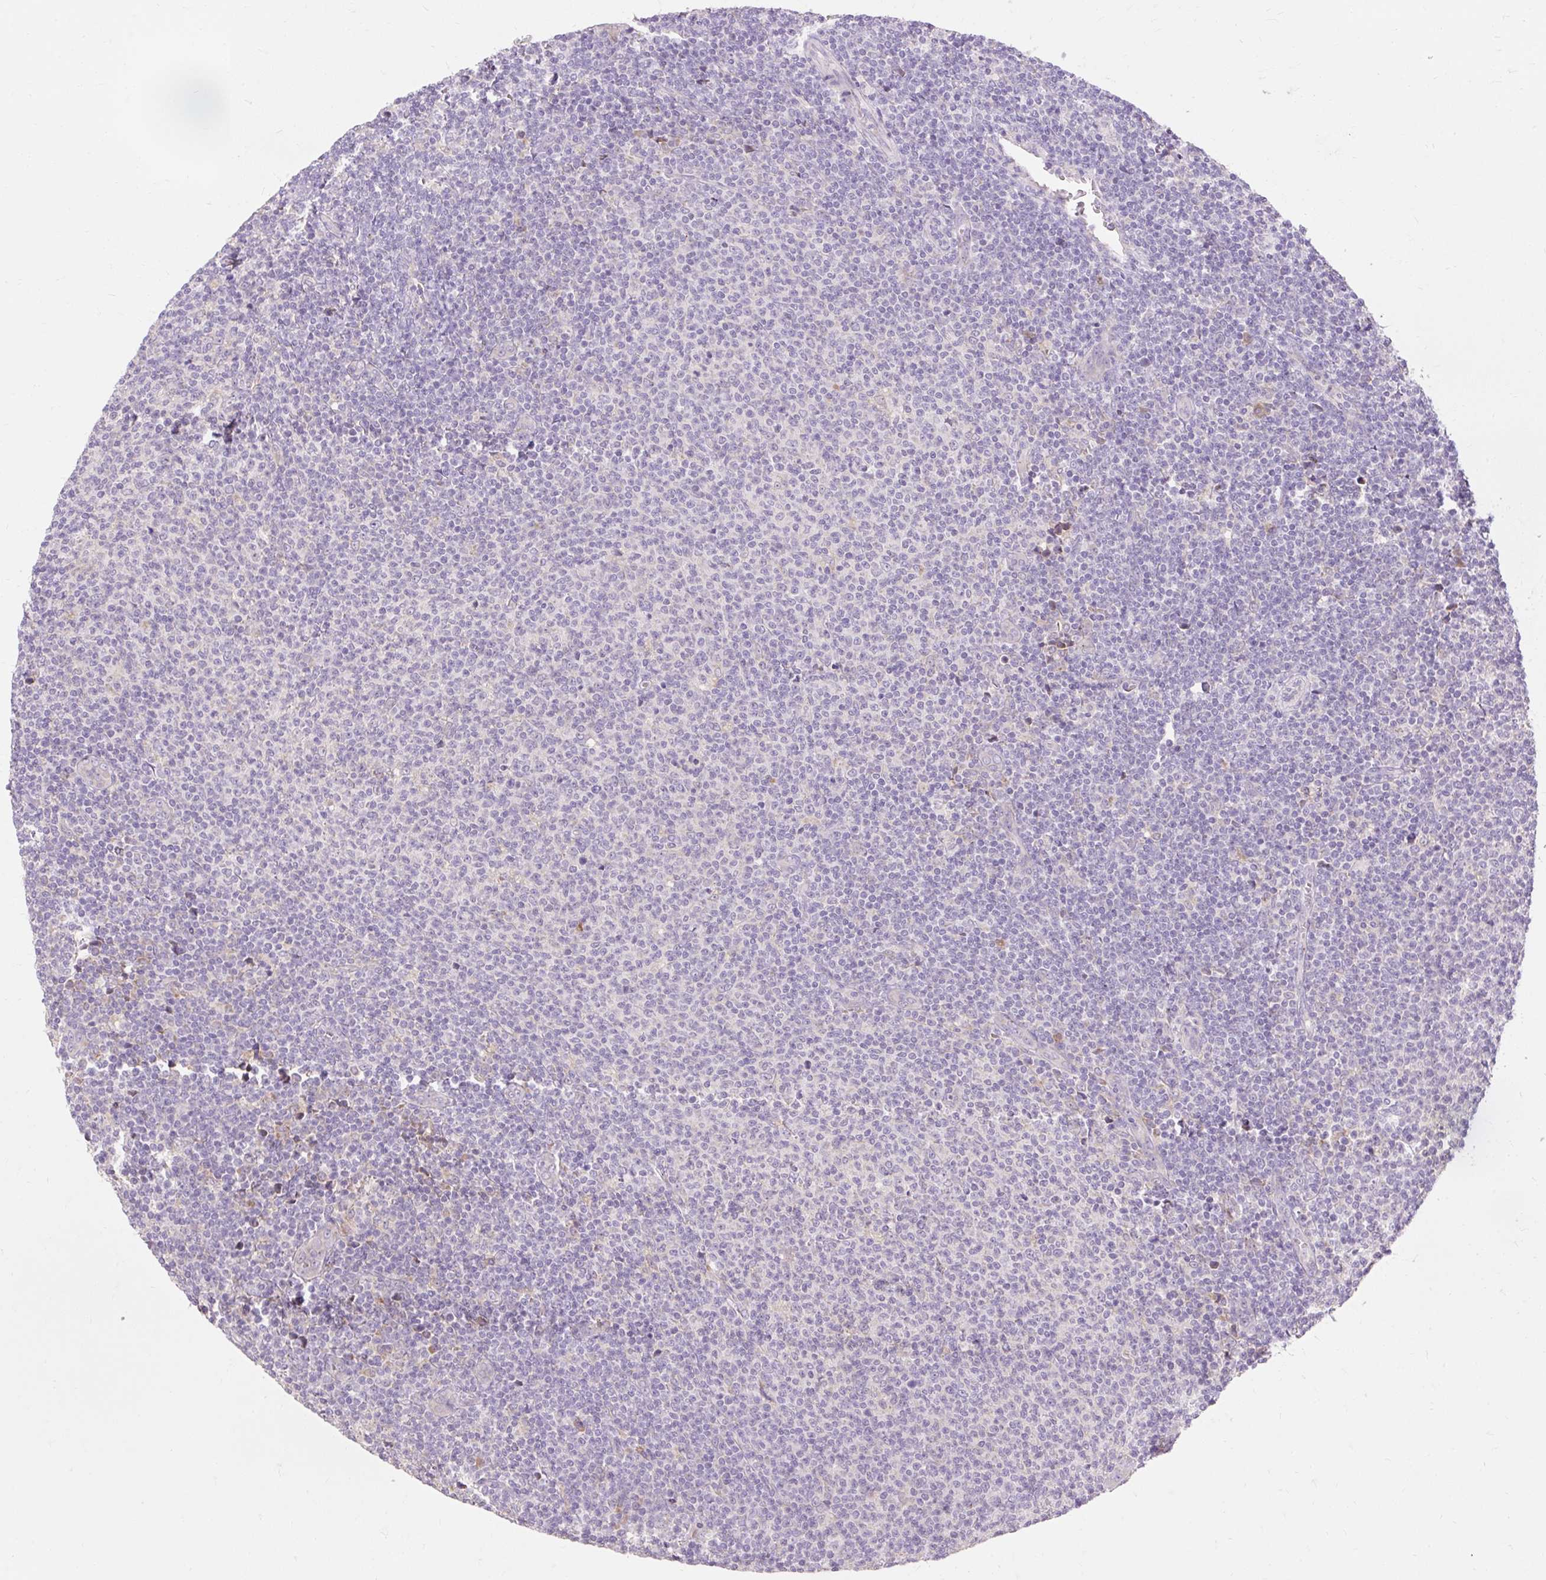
{"staining": {"intensity": "negative", "quantity": "none", "location": "none"}, "tissue": "lymphoma", "cell_type": "Tumor cells", "image_type": "cancer", "snomed": [{"axis": "morphology", "description": "Malignant lymphoma, non-Hodgkin's type, Low grade"}, {"axis": "topography", "description": "Lymph node"}], "caption": "A photomicrograph of human malignant lymphoma, non-Hodgkin's type (low-grade) is negative for staining in tumor cells. (DAB (3,3'-diaminobenzidine) IHC, high magnification).", "gene": "SEC63", "patient": {"sex": "male", "age": 66}}